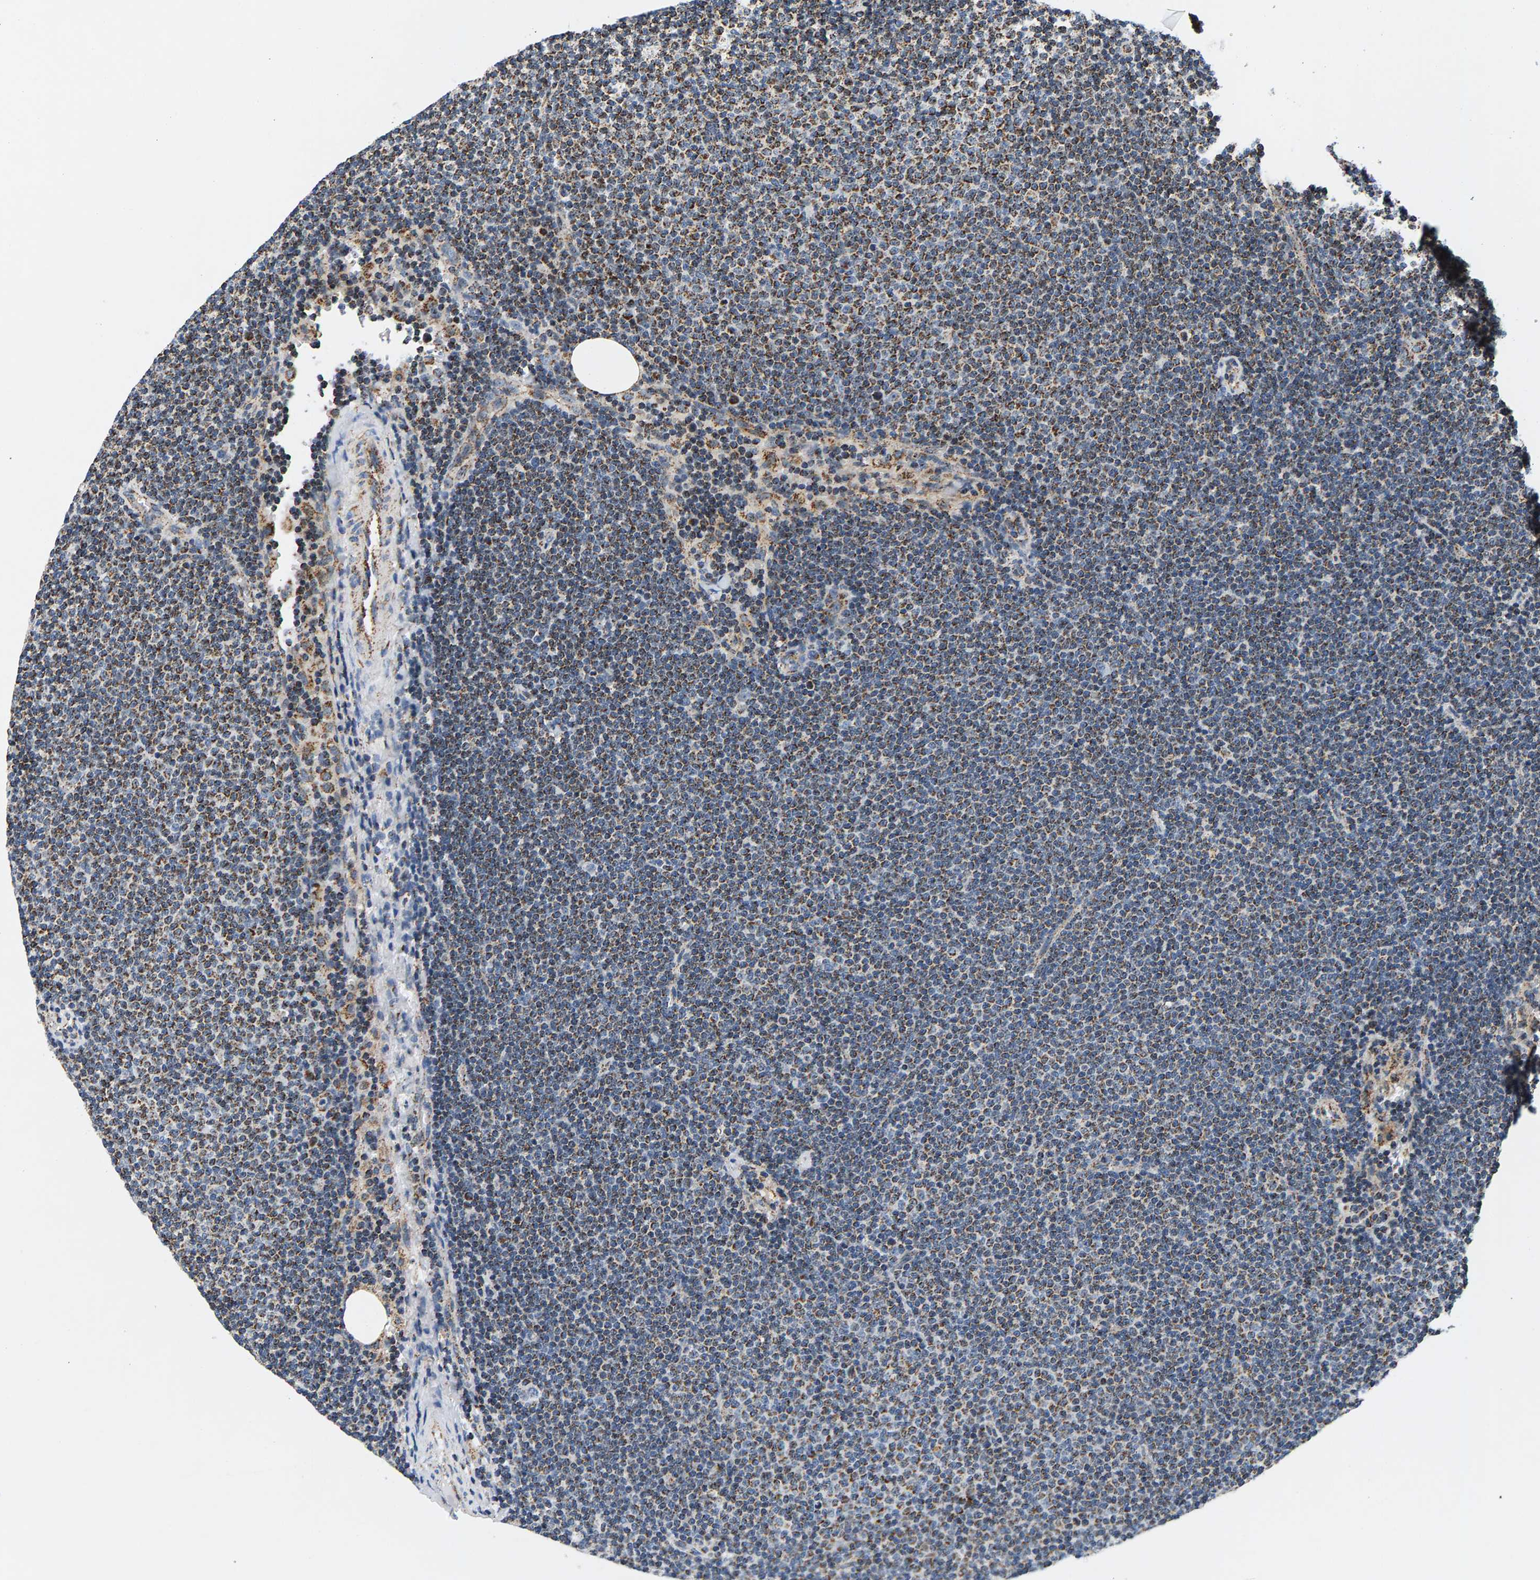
{"staining": {"intensity": "moderate", "quantity": ">75%", "location": "cytoplasmic/membranous"}, "tissue": "lymphoma", "cell_type": "Tumor cells", "image_type": "cancer", "snomed": [{"axis": "morphology", "description": "Malignant lymphoma, non-Hodgkin's type, Low grade"}, {"axis": "topography", "description": "Lymph node"}], "caption": "Protein expression analysis of low-grade malignant lymphoma, non-Hodgkin's type demonstrates moderate cytoplasmic/membranous expression in approximately >75% of tumor cells. (DAB IHC, brown staining for protein, blue staining for nuclei).", "gene": "PDE1A", "patient": {"sex": "female", "age": 53}}